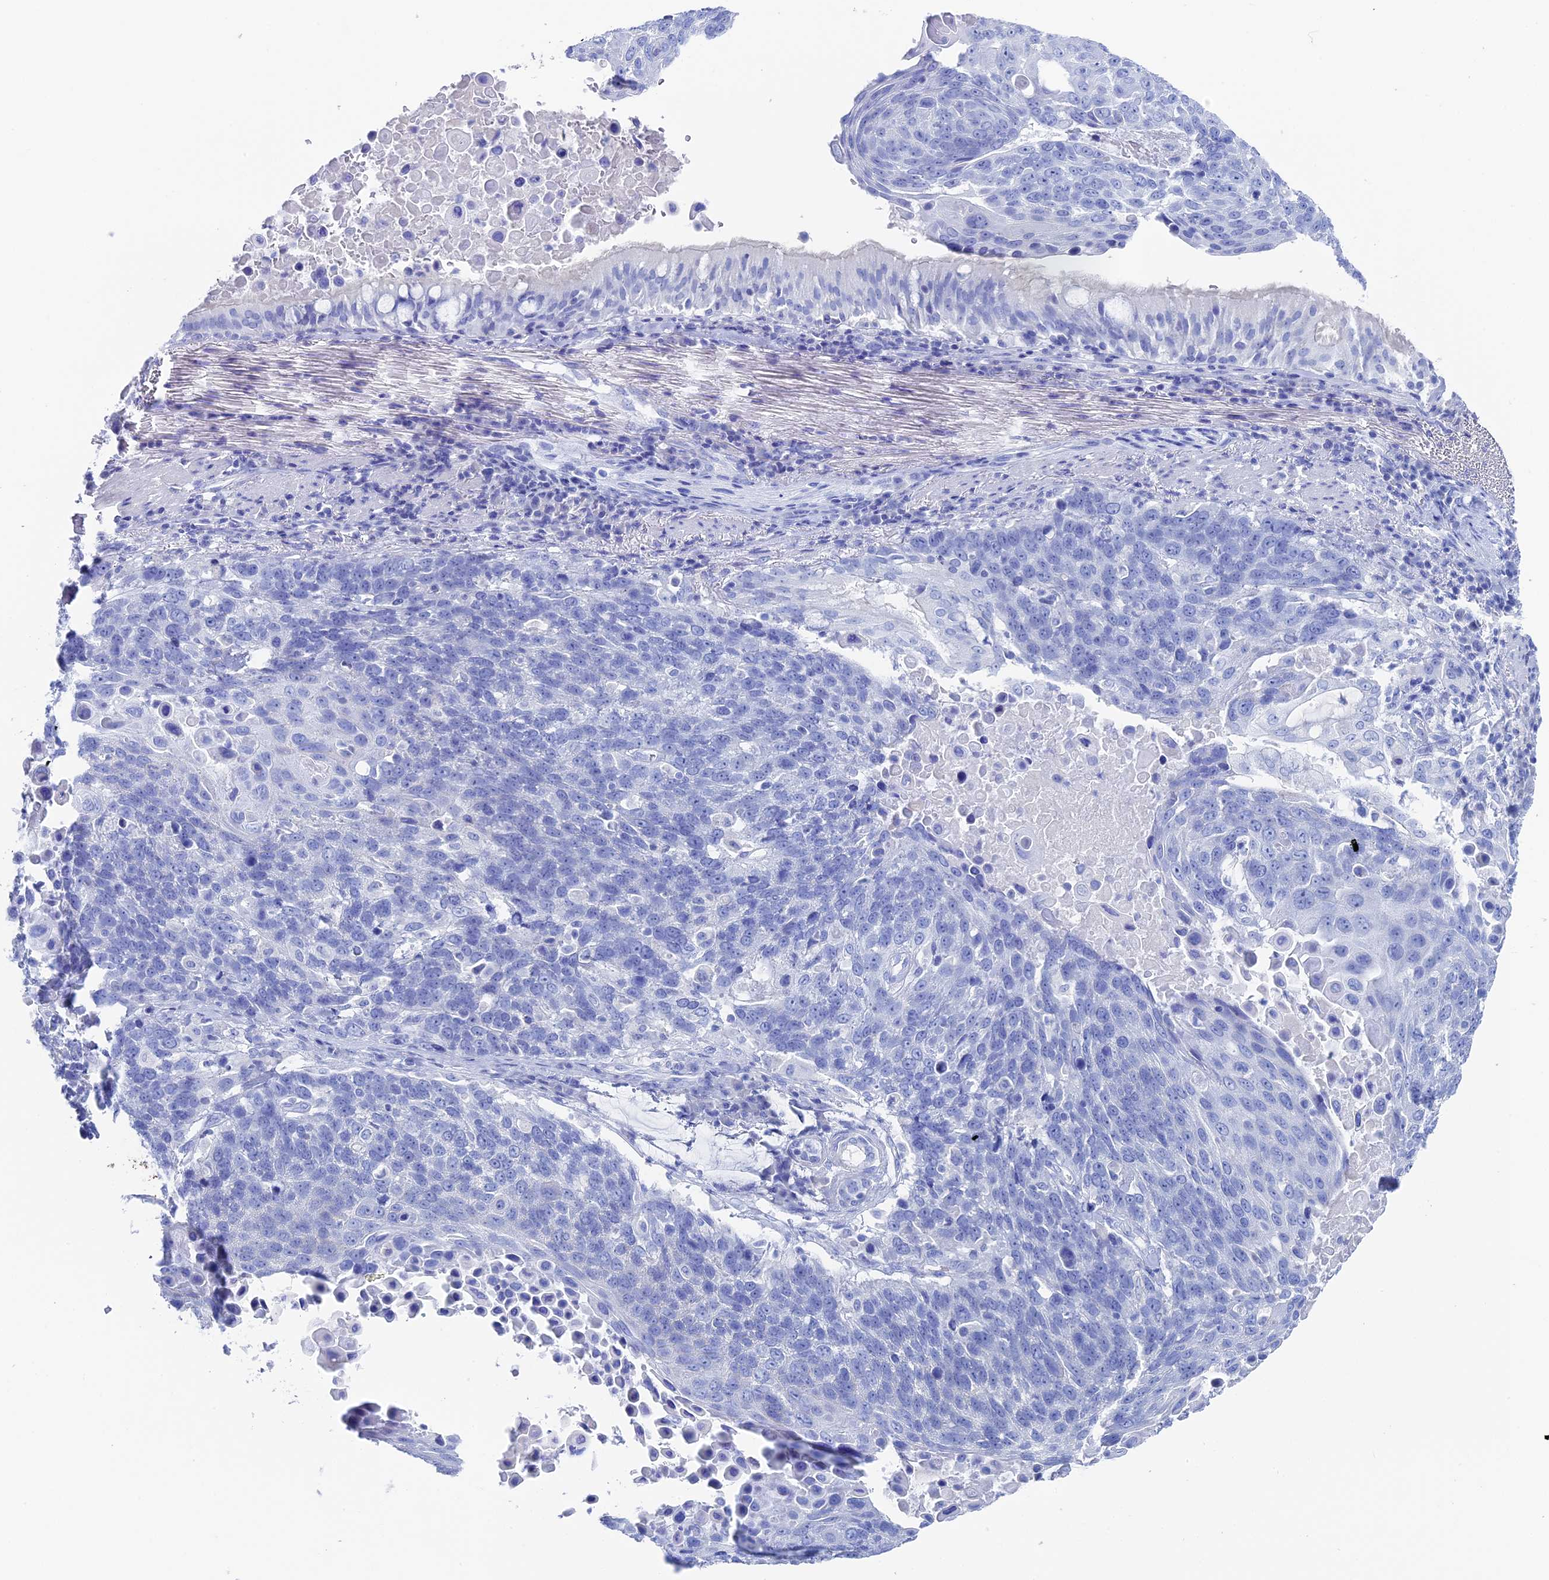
{"staining": {"intensity": "negative", "quantity": "none", "location": "none"}, "tissue": "lung cancer", "cell_type": "Tumor cells", "image_type": "cancer", "snomed": [{"axis": "morphology", "description": "Squamous cell carcinoma, NOS"}, {"axis": "topography", "description": "Lung"}], "caption": "This is a histopathology image of immunohistochemistry staining of lung cancer, which shows no staining in tumor cells. Brightfield microscopy of IHC stained with DAB (3,3'-diaminobenzidine) (brown) and hematoxylin (blue), captured at high magnification.", "gene": "UNC119", "patient": {"sex": "male", "age": 66}}